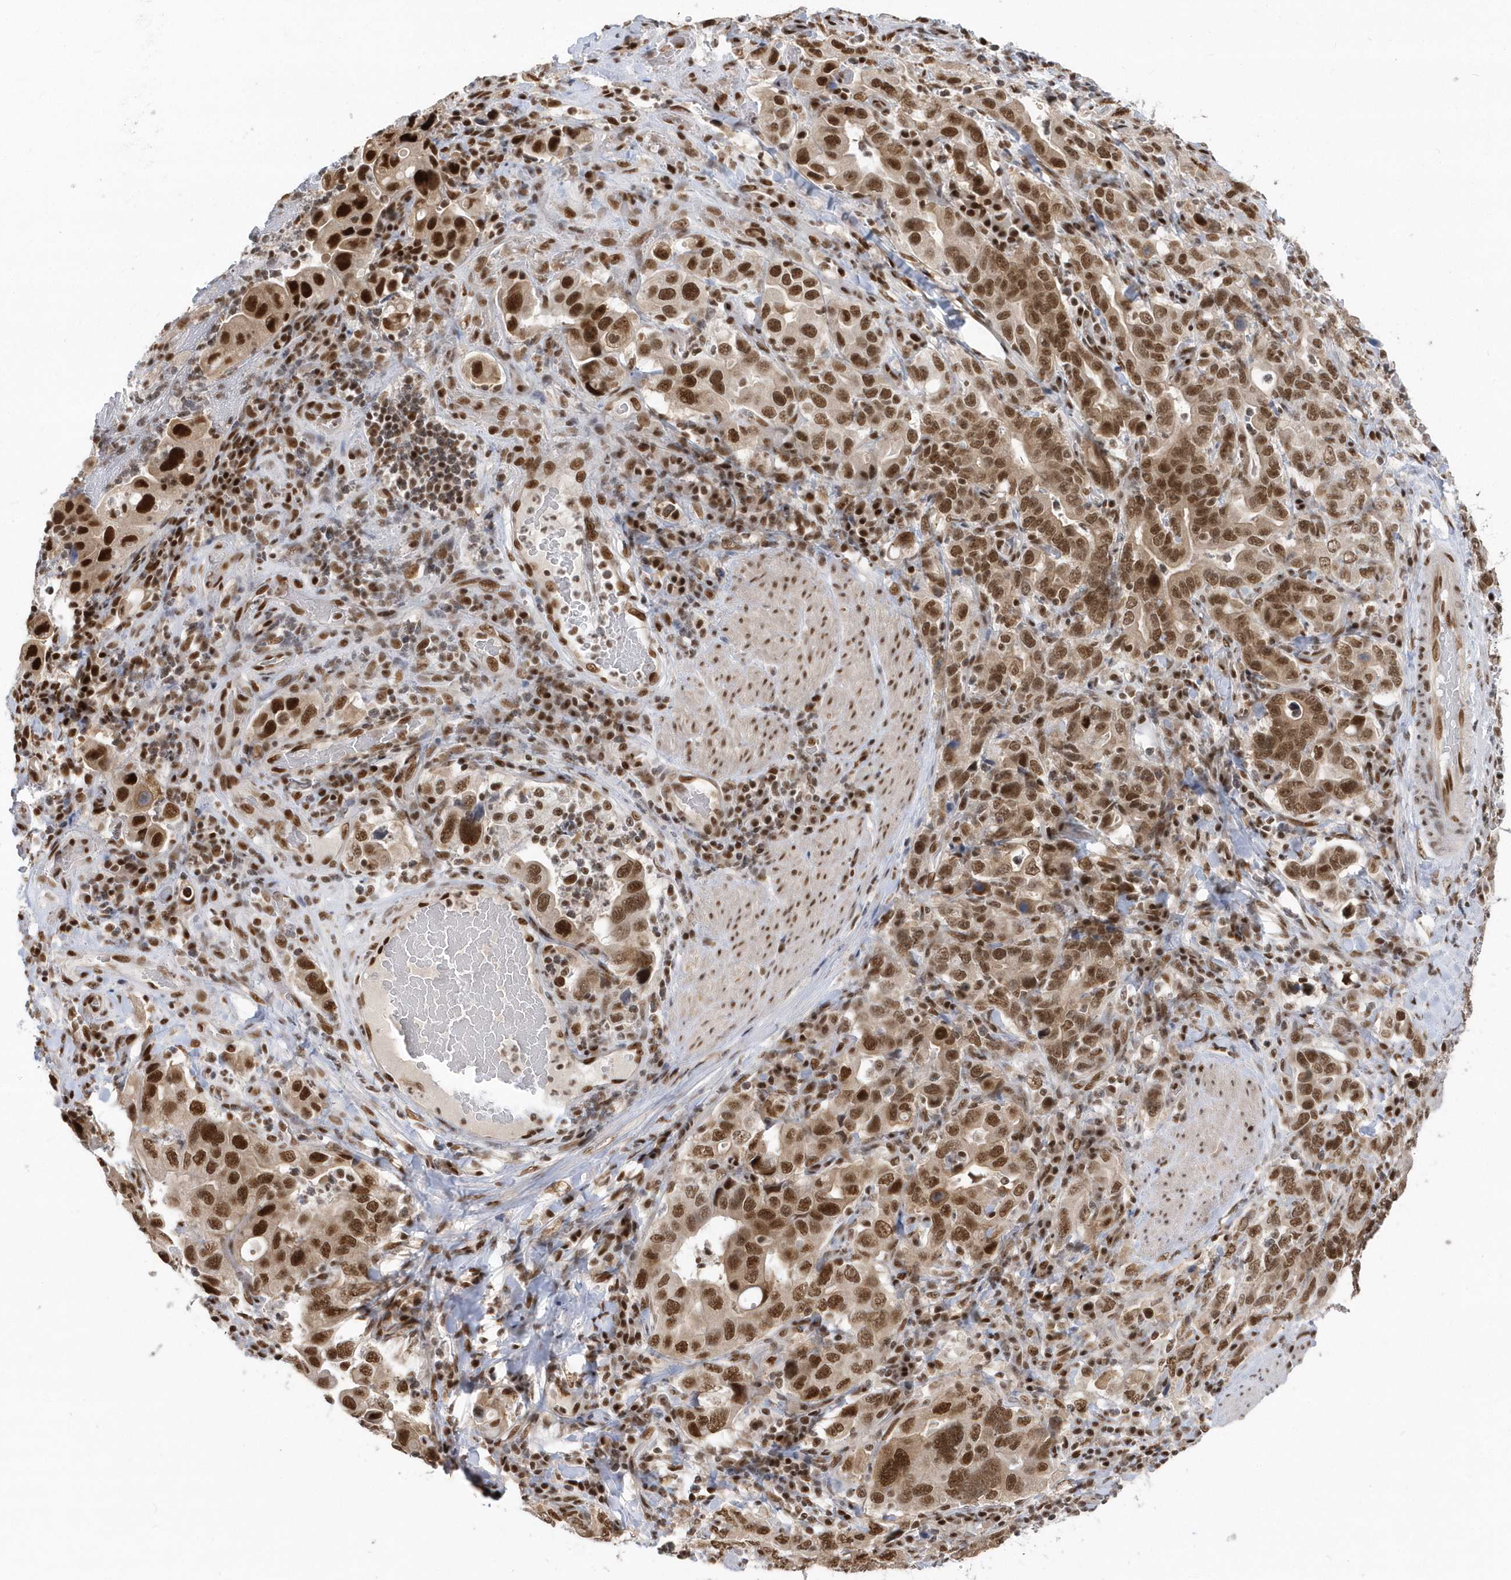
{"staining": {"intensity": "strong", "quantity": ">75%", "location": "nuclear"}, "tissue": "stomach cancer", "cell_type": "Tumor cells", "image_type": "cancer", "snomed": [{"axis": "morphology", "description": "Adenocarcinoma, NOS"}, {"axis": "topography", "description": "Stomach, upper"}], "caption": "Adenocarcinoma (stomach) stained for a protein (brown) shows strong nuclear positive staining in approximately >75% of tumor cells.", "gene": "SEPHS1", "patient": {"sex": "male", "age": 62}}